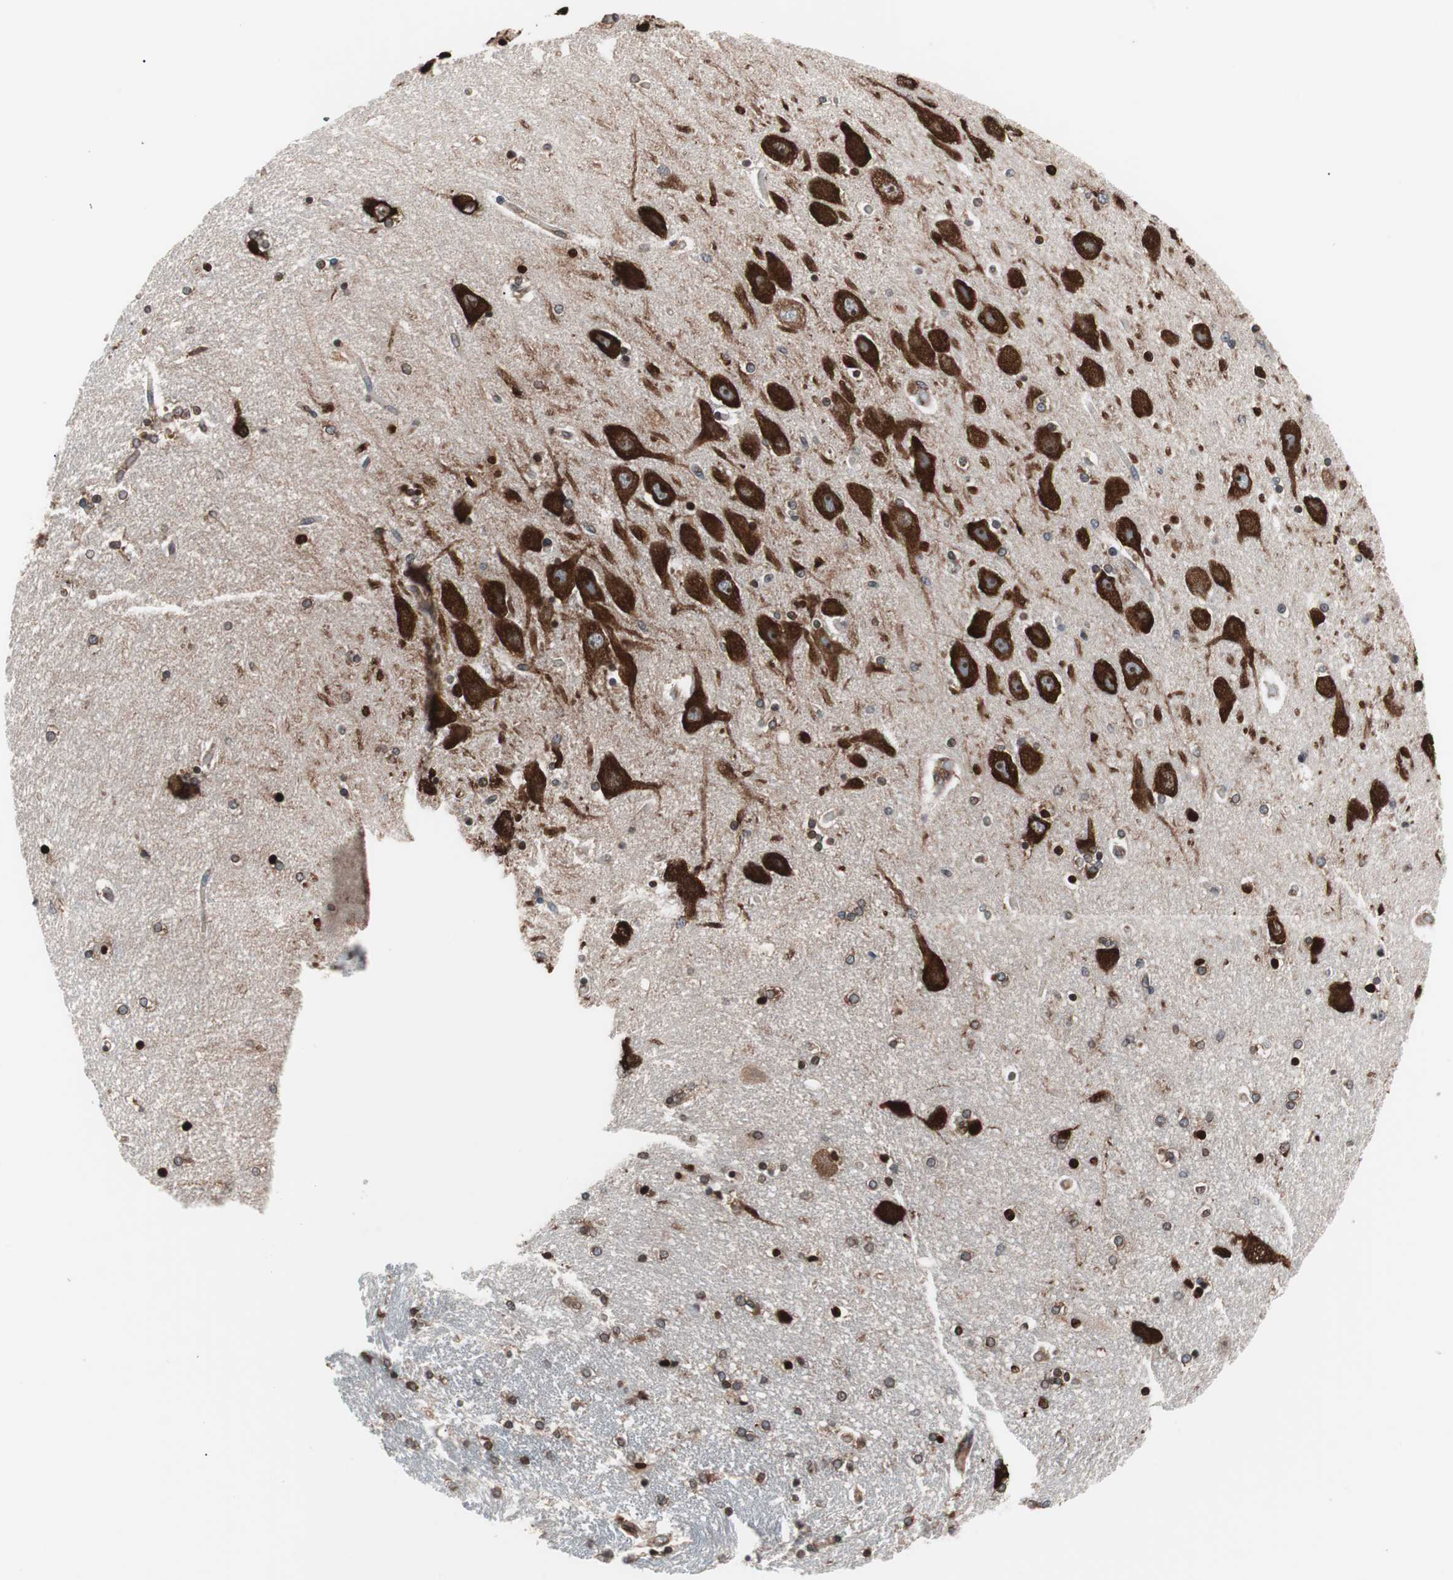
{"staining": {"intensity": "moderate", "quantity": ">75%", "location": "cytoplasmic/membranous"}, "tissue": "hippocampus", "cell_type": "Glial cells", "image_type": "normal", "snomed": [{"axis": "morphology", "description": "Normal tissue, NOS"}, {"axis": "topography", "description": "Hippocampus"}], "caption": "Protein staining demonstrates moderate cytoplasmic/membranous positivity in approximately >75% of glial cells in normal hippocampus.", "gene": "IRS1", "patient": {"sex": "female", "age": 54}}